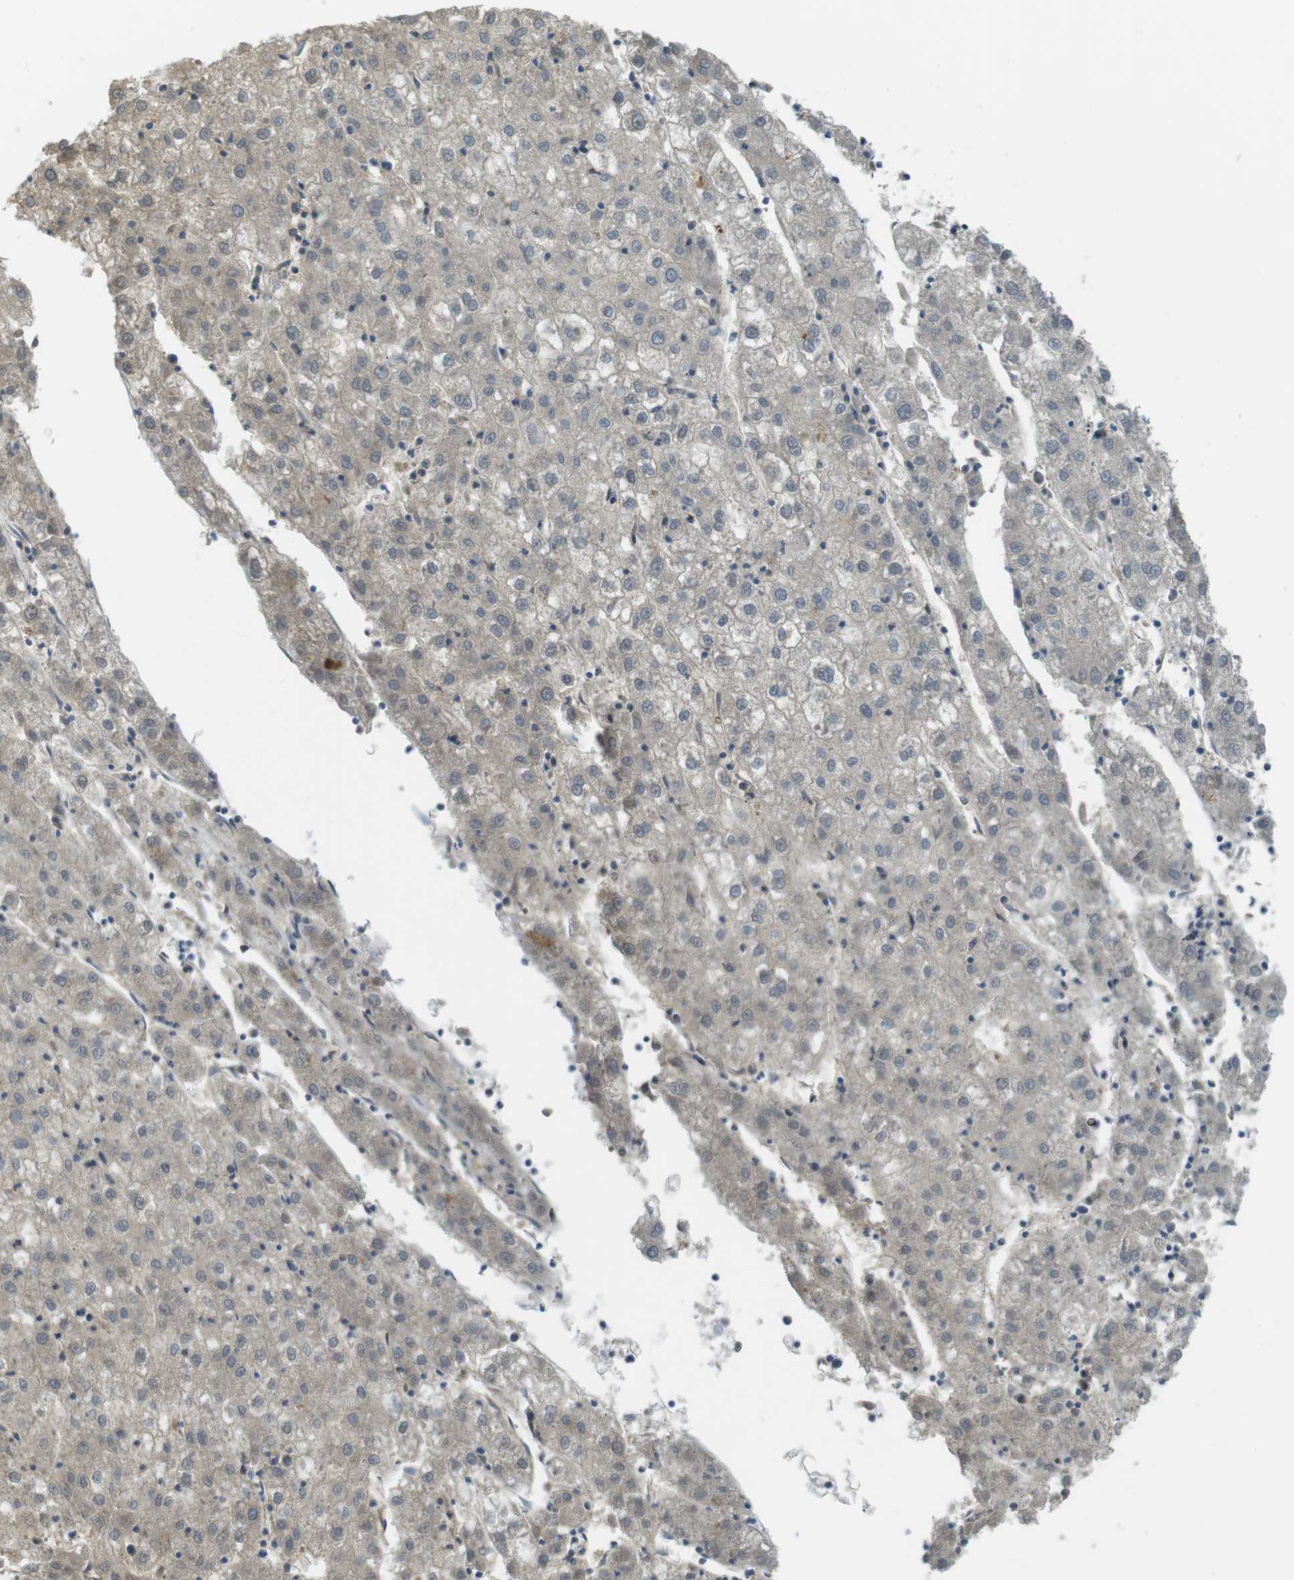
{"staining": {"intensity": "weak", "quantity": "<25%", "location": "cytoplasmic/membranous"}, "tissue": "liver cancer", "cell_type": "Tumor cells", "image_type": "cancer", "snomed": [{"axis": "morphology", "description": "Carcinoma, Hepatocellular, NOS"}, {"axis": "topography", "description": "Liver"}], "caption": "Immunohistochemical staining of hepatocellular carcinoma (liver) displays no significant positivity in tumor cells. (Brightfield microscopy of DAB IHC at high magnification).", "gene": "ABHD15", "patient": {"sex": "male", "age": 72}}